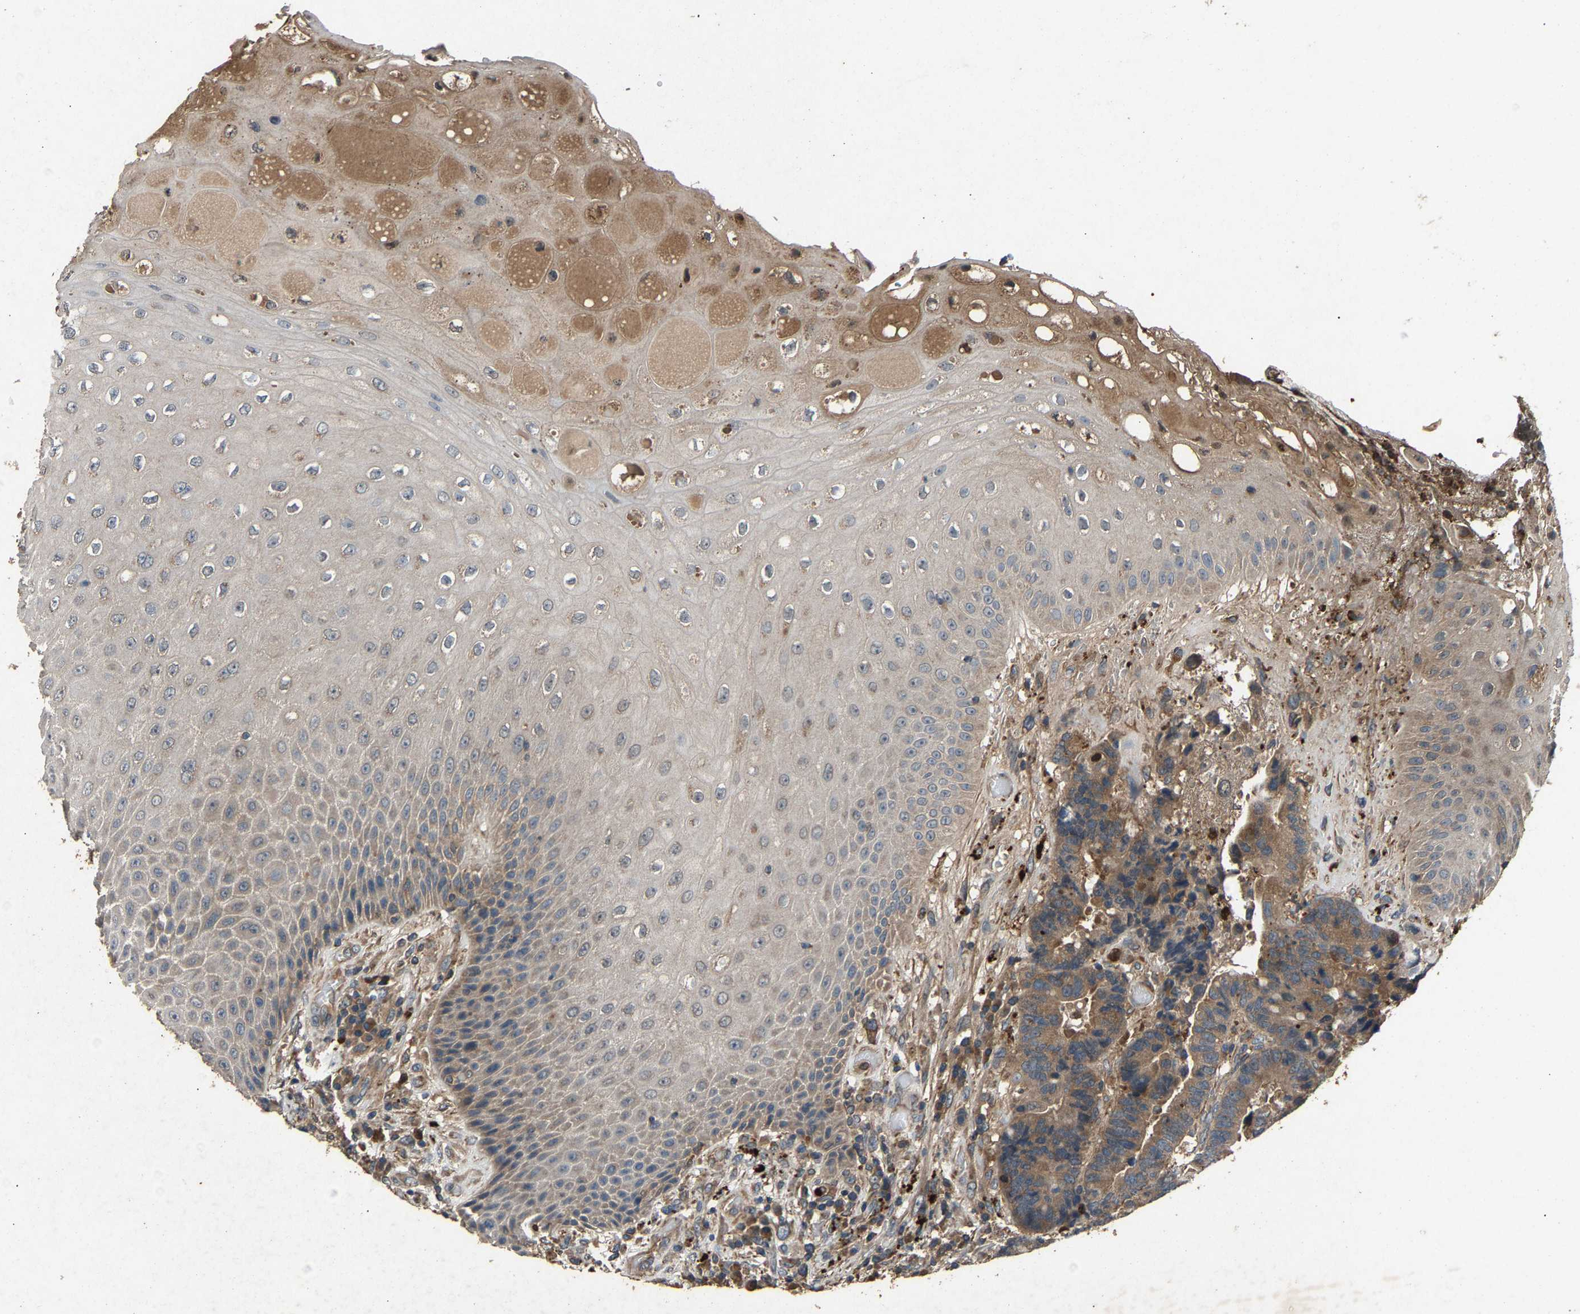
{"staining": {"intensity": "moderate", "quantity": ">75%", "location": "cytoplasmic/membranous"}, "tissue": "colorectal cancer", "cell_type": "Tumor cells", "image_type": "cancer", "snomed": [{"axis": "morphology", "description": "Adenocarcinoma, NOS"}, {"axis": "topography", "description": "Rectum"}, {"axis": "topography", "description": "Anal"}], "caption": "A histopathology image of adenocarcinoma (colorectal) stained for a protein displays moderate cytoplasmic/membranous brown staining in tumor cells.", "gene": "PPID", "patient": {"sex": "female", "age": 89}}